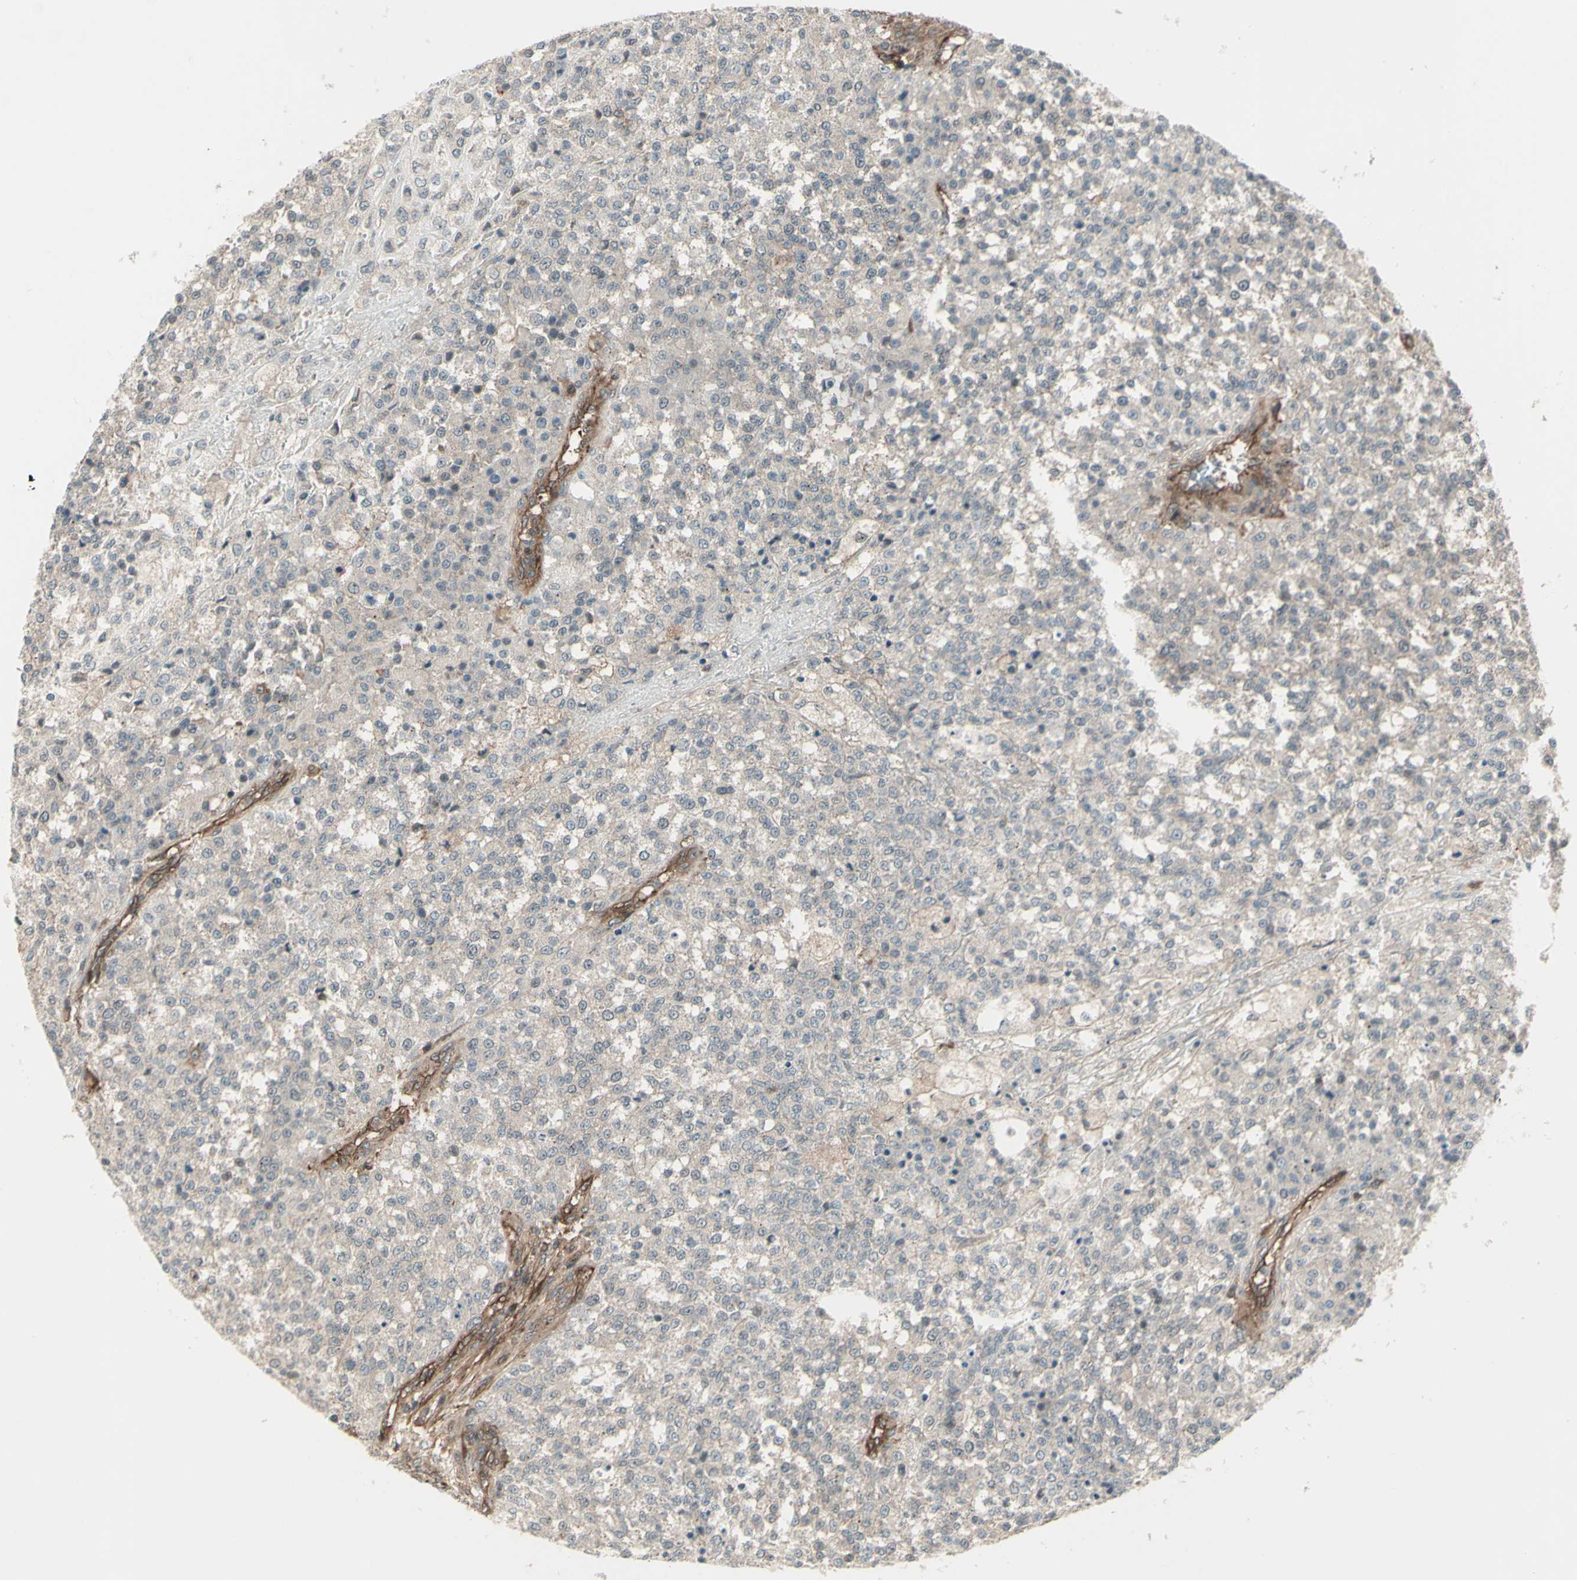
{"staining": {"intensity": "negative", "quantity": "none", "location": "none"}, "tissue": "testis cancer", "cell_type": "Tumor cells", "image_type": "cancer", "snomed": [{"axis": "morphology", "description": "Seminoma, NOS"}, {"axis": "topography", "description": "Testis"}], "caption": "Immunohistochemistry (IHC) of testis cancer (seminoma) exhibits no staining in tumor cells.", "gene": "FXYD5", "patient": {"sex": "male", "age": 59}}